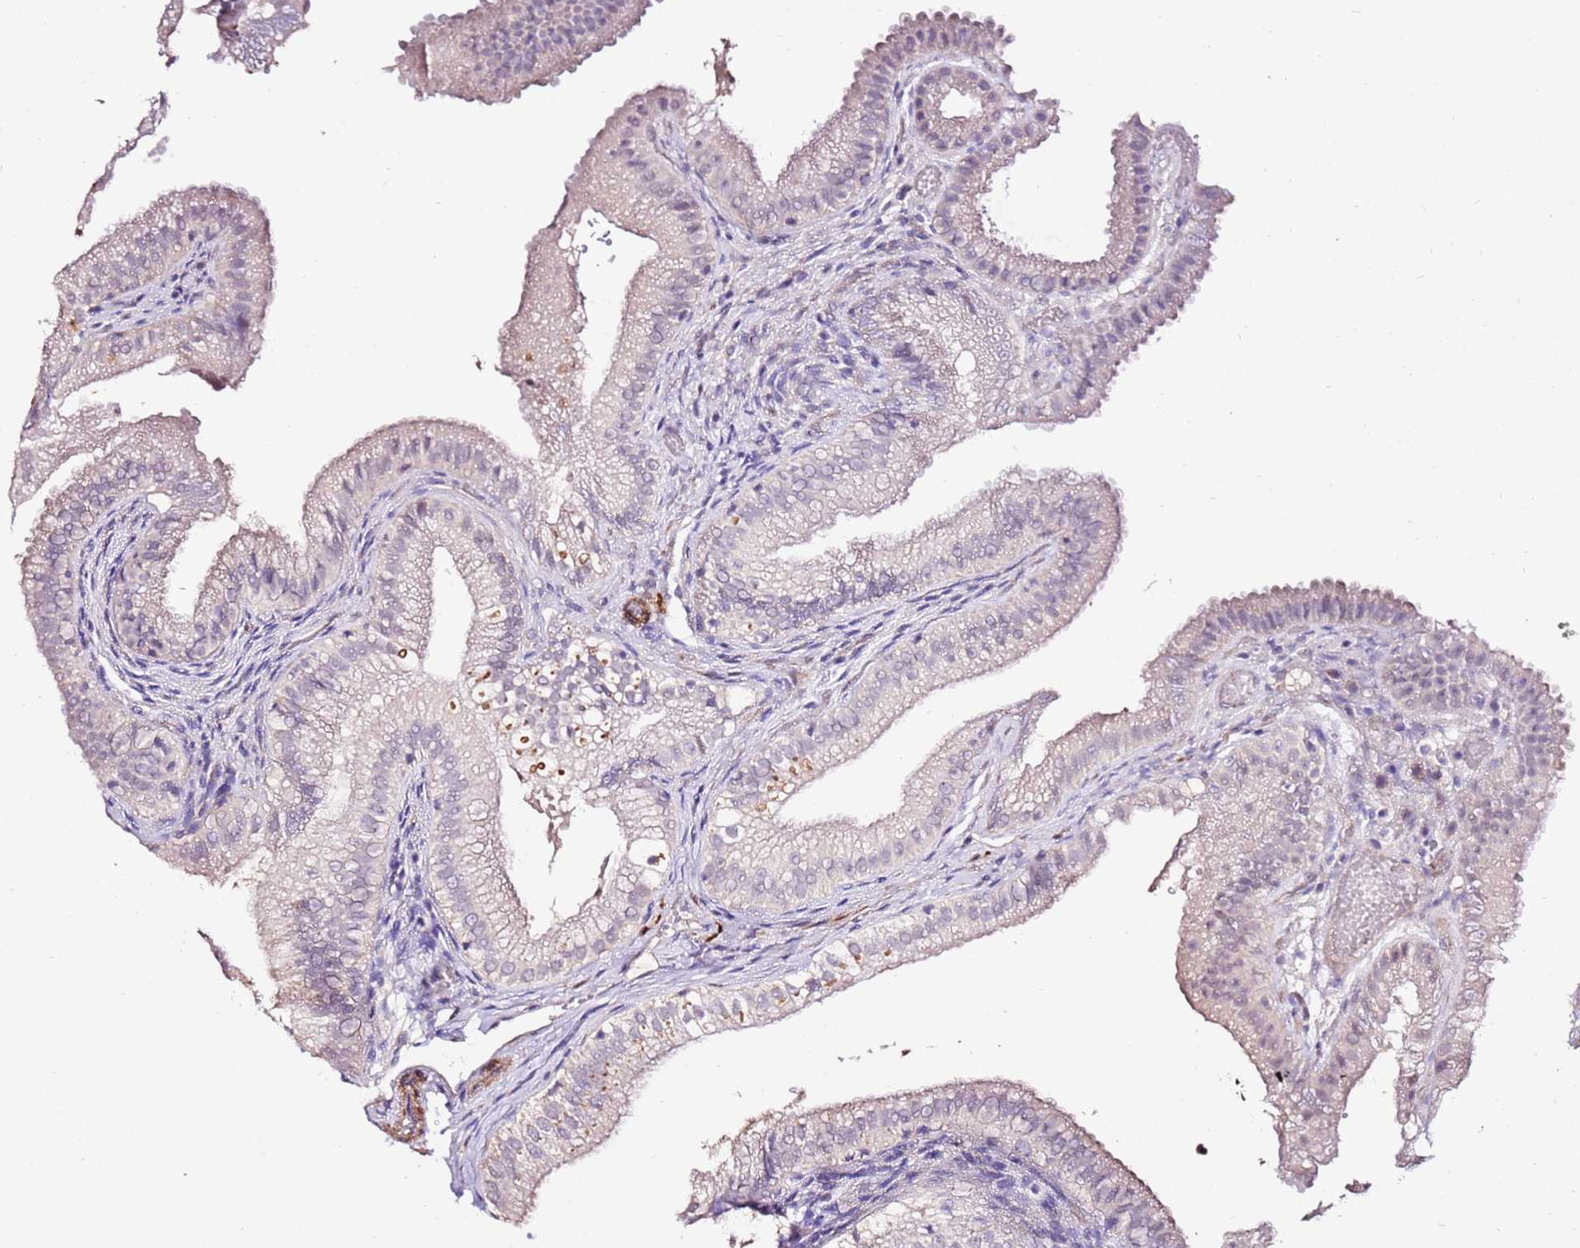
{"staining": {"intensity": "negative", "quantity": "none", "location": "none"}, "tissue": "gallbladder", "cell_type": "Glandular cells", "image_type": "normal", "snomed": [{"axis": "morphology", "description": "Normal tissue, NOS"}, {"axis": "topography", "description": "Gallbladder"}], "caption": "Normal gallbladder was stained to show a protein in brown. There is no significant positivity in glandular cells. The staining is performed using DAB (3,3'-diaminobenzidine) brown chromogen with nuclei counter-stained in using hematoxylin.", "gene": "ART5", "patient": {"sex": "female", "age": 30}}